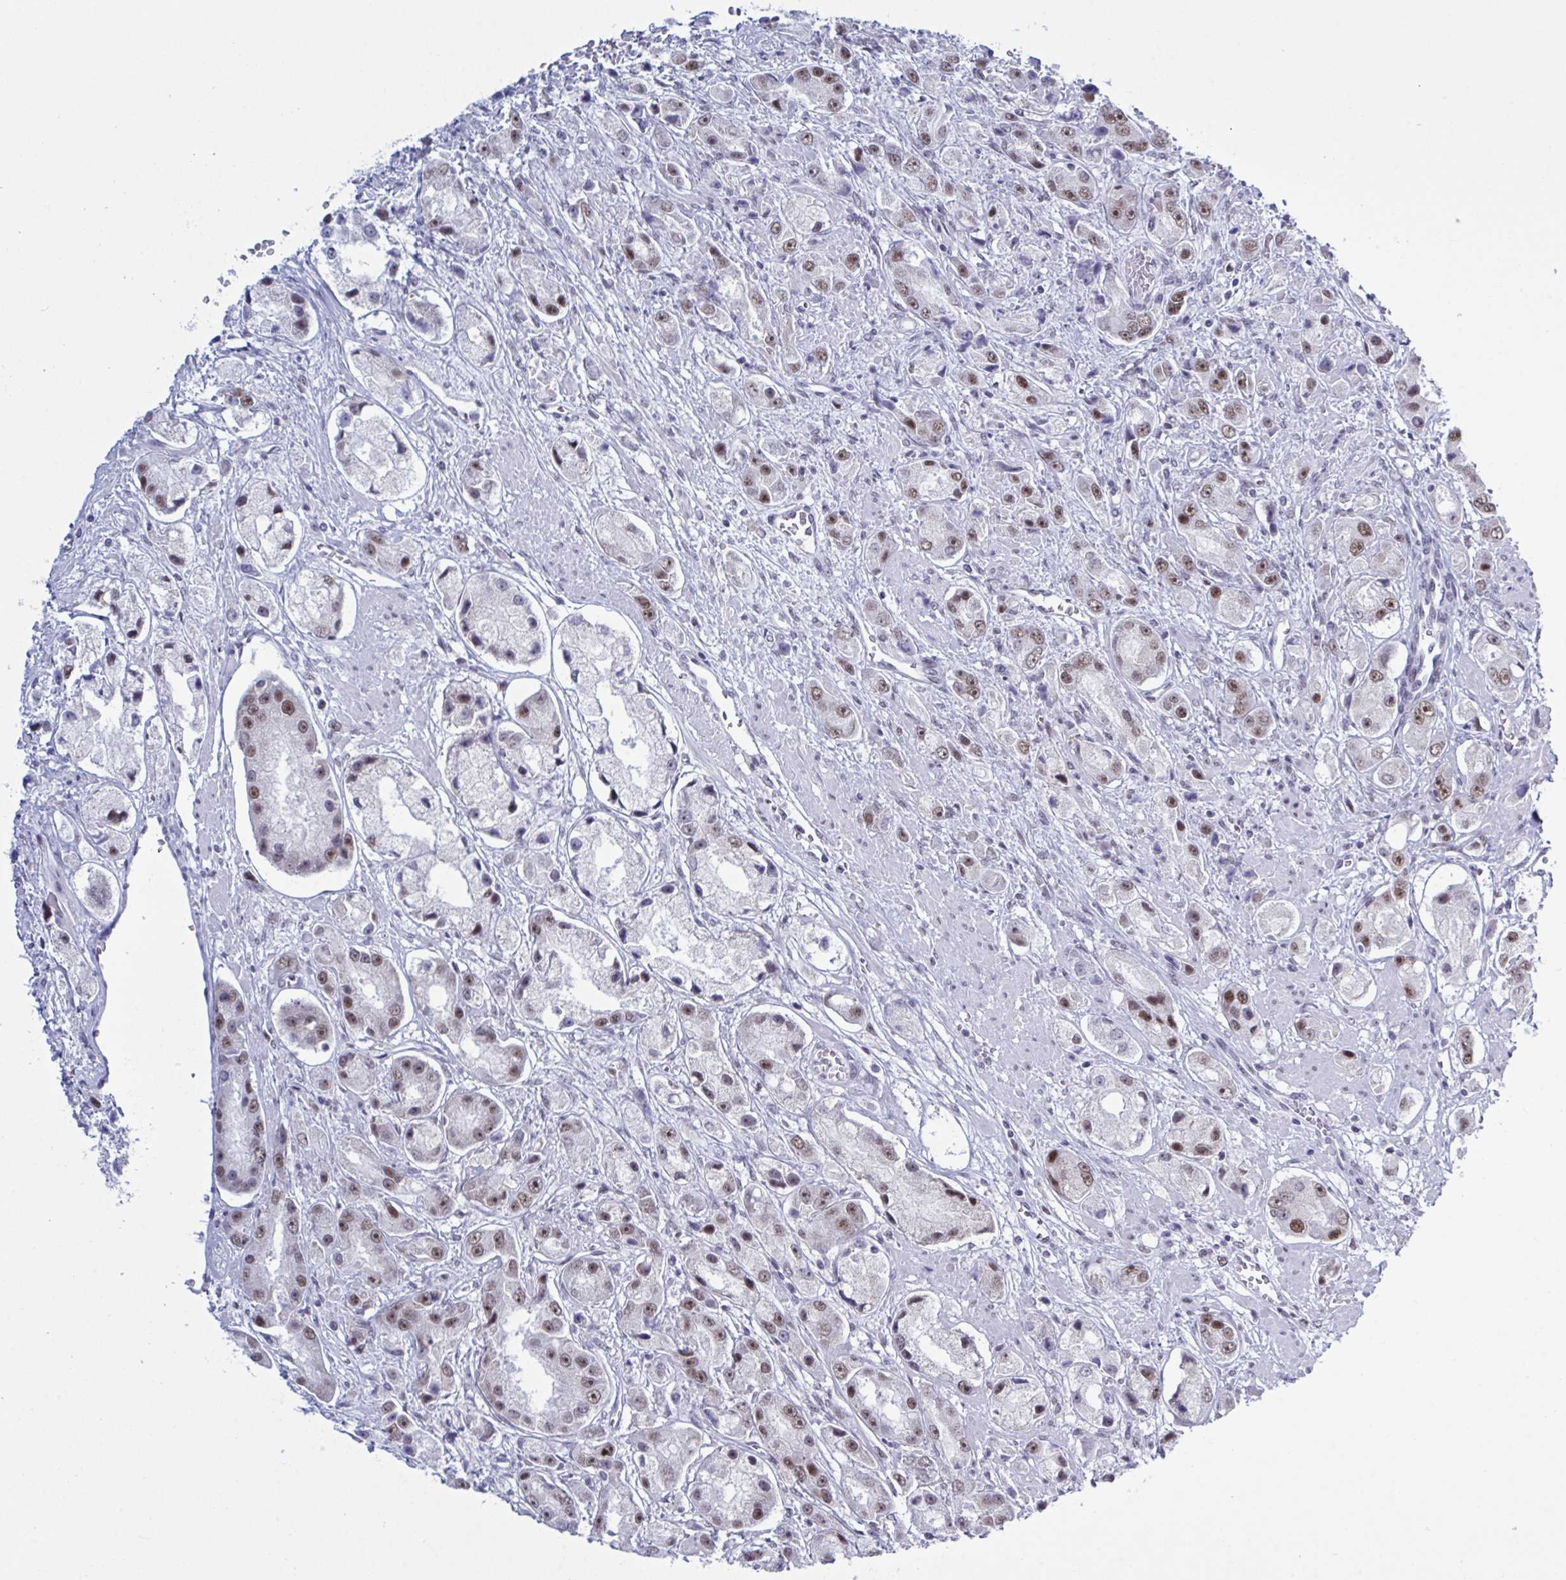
{"staining": {"intensity": "weak", "quantity": "25%-75%", "location": "nuclear"}, "tissue": "prostate cancer", "cell_type": "Tumor cells", "image_type": "cancer", "snomed": [{"axis": "morphology", "description": "Adenocarcinoma, High grade"}, {"axis": "topography", "description": "Prostate"}], "caption": "Immunohistochemical staining of prostate adenocarcinoma (high-grade) exhibits weak nuclear protein positivity in approximately 25%-75% of tumor cells.", "gene": "PPP1R10", "patient": {"sex": "male", "age": 67}}